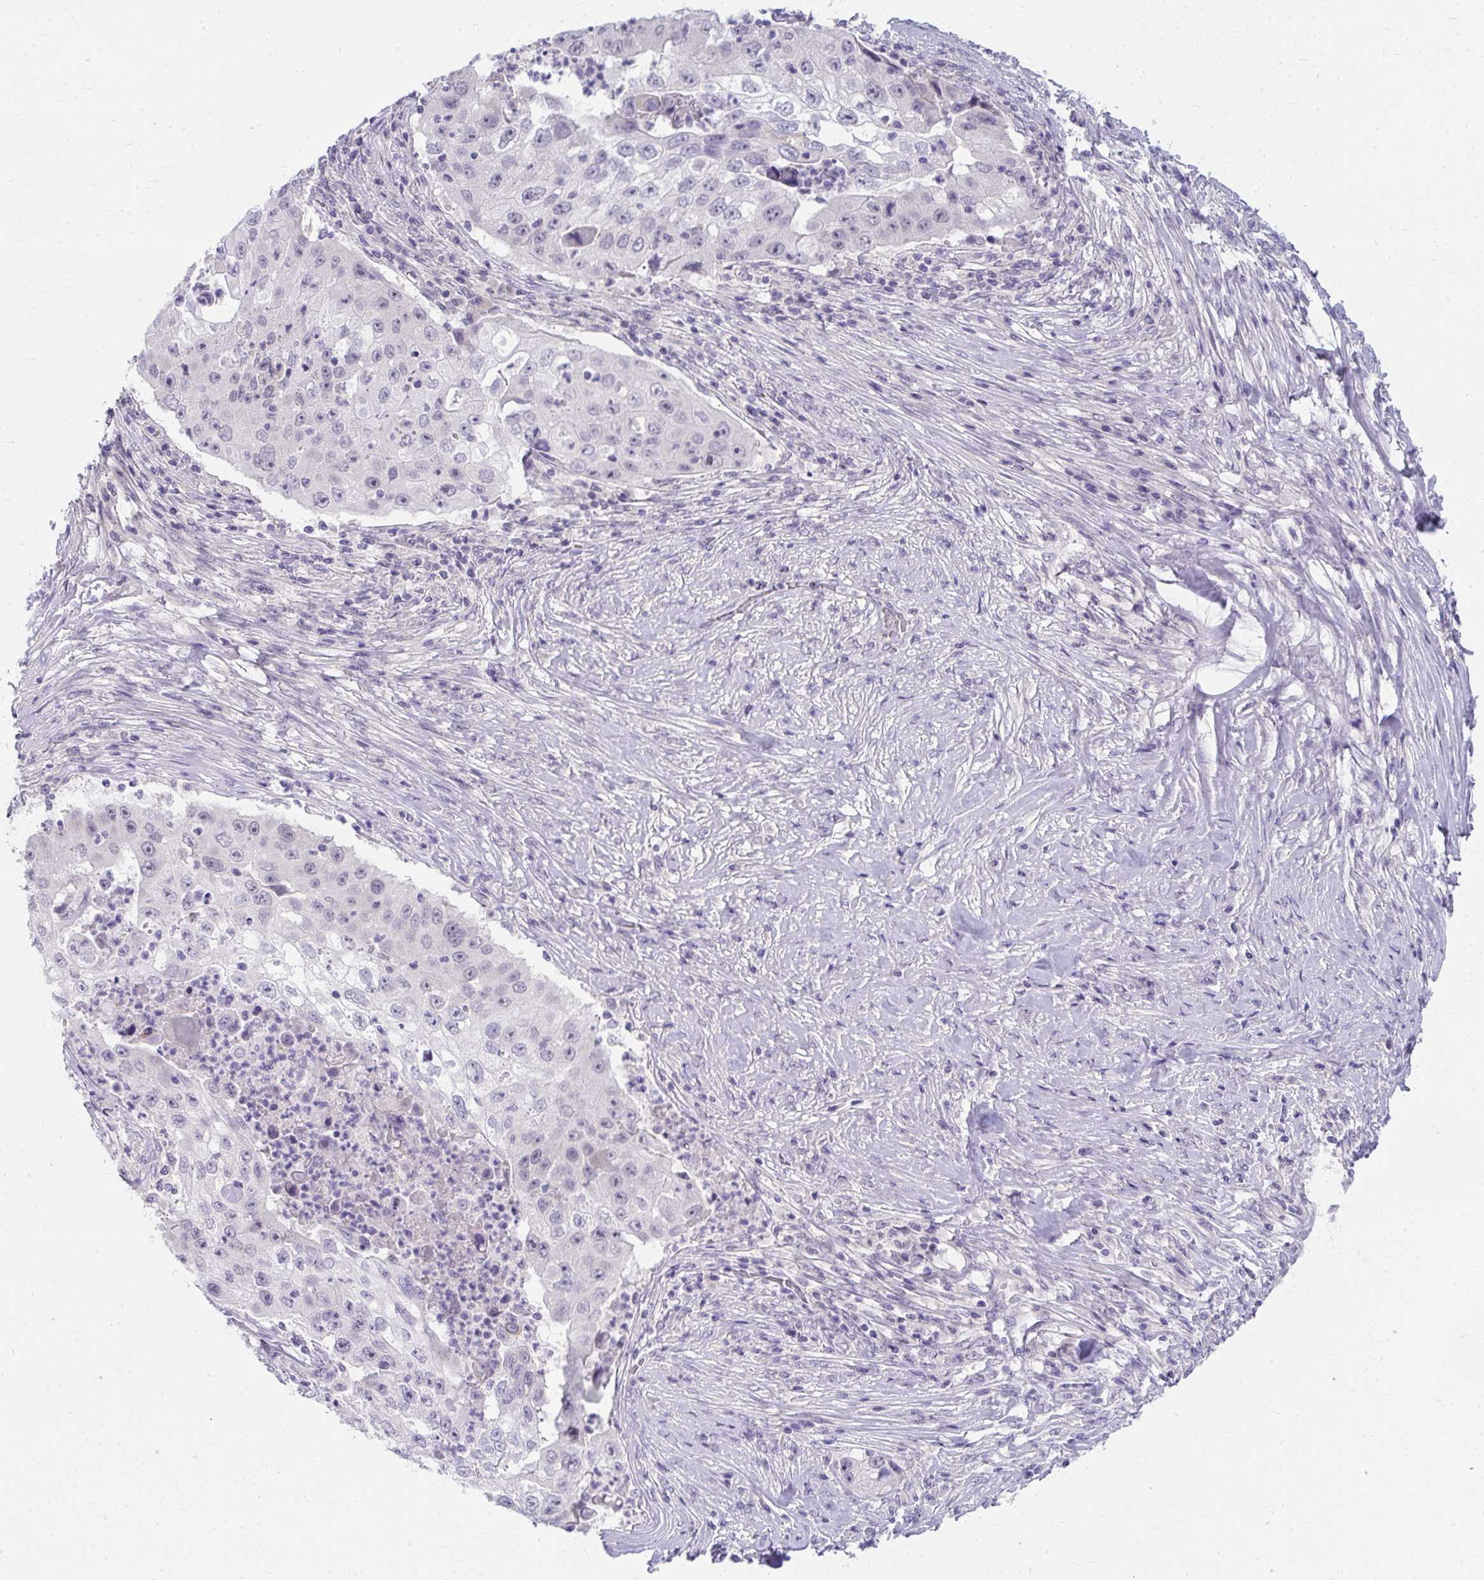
{"staining": {"intensity": "negative", "quantity": "none", "location": "none"}, "tissue": "lung cancer", "cell_type": "Tumor cells", "image_type": "cancer", "snomed": [{"axis": "morphology", "description": "Squamous cell carcinoma, NOS"}, {"axis": "topography", "description": "Lung"}], "caption": "Immunohistochemistry image of neoplastic tissue: human squamous cell carcinoma (lung) stained with DAB displays no significant protein positivity in tumor cells.", "gene": "UGT3A2", "patient": {"sex": "male", "age": 64}}